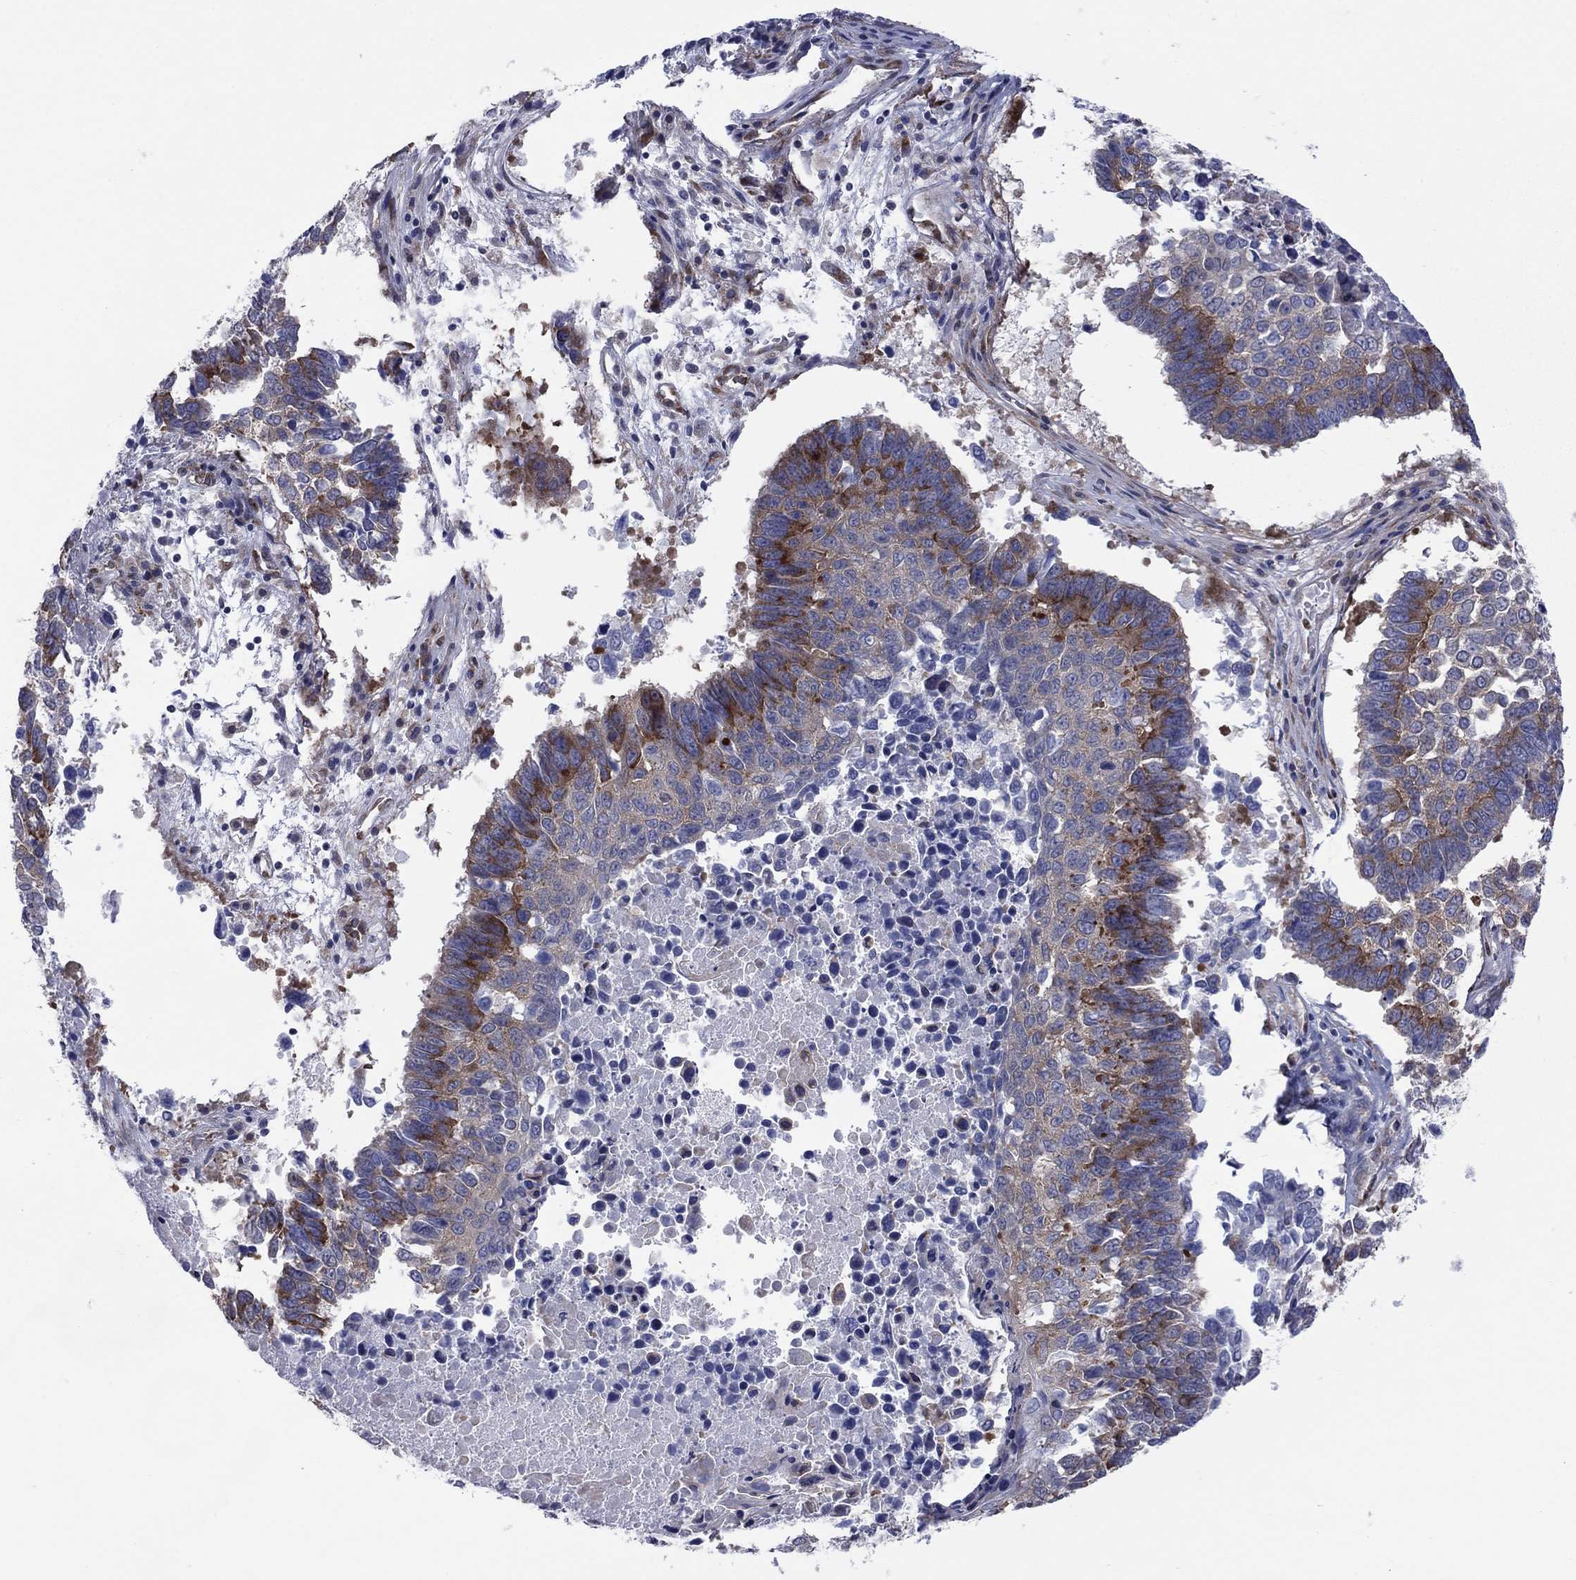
{"staining": {"intensity": "strong", "quantity": "<25%", "location": "cytoplasmic/membranous"}, "tissue": "lung cancer", "cell_type": "Tumor cells", "image_type": "cancer", "snomed": [{"axis": "morphology", "description": "Squamous cell carcinoma, NOS"}, {"axis": "topography", "description": "Lung"}], "caption": "Protein staining by immunohistochemistry (IHC) demonstrates strong cytoplasmic/membranous staining in about <25% of tumor cells in lung cancer.", "gene": "GPR155", "patient": {"sex": "male", "age": 73}}